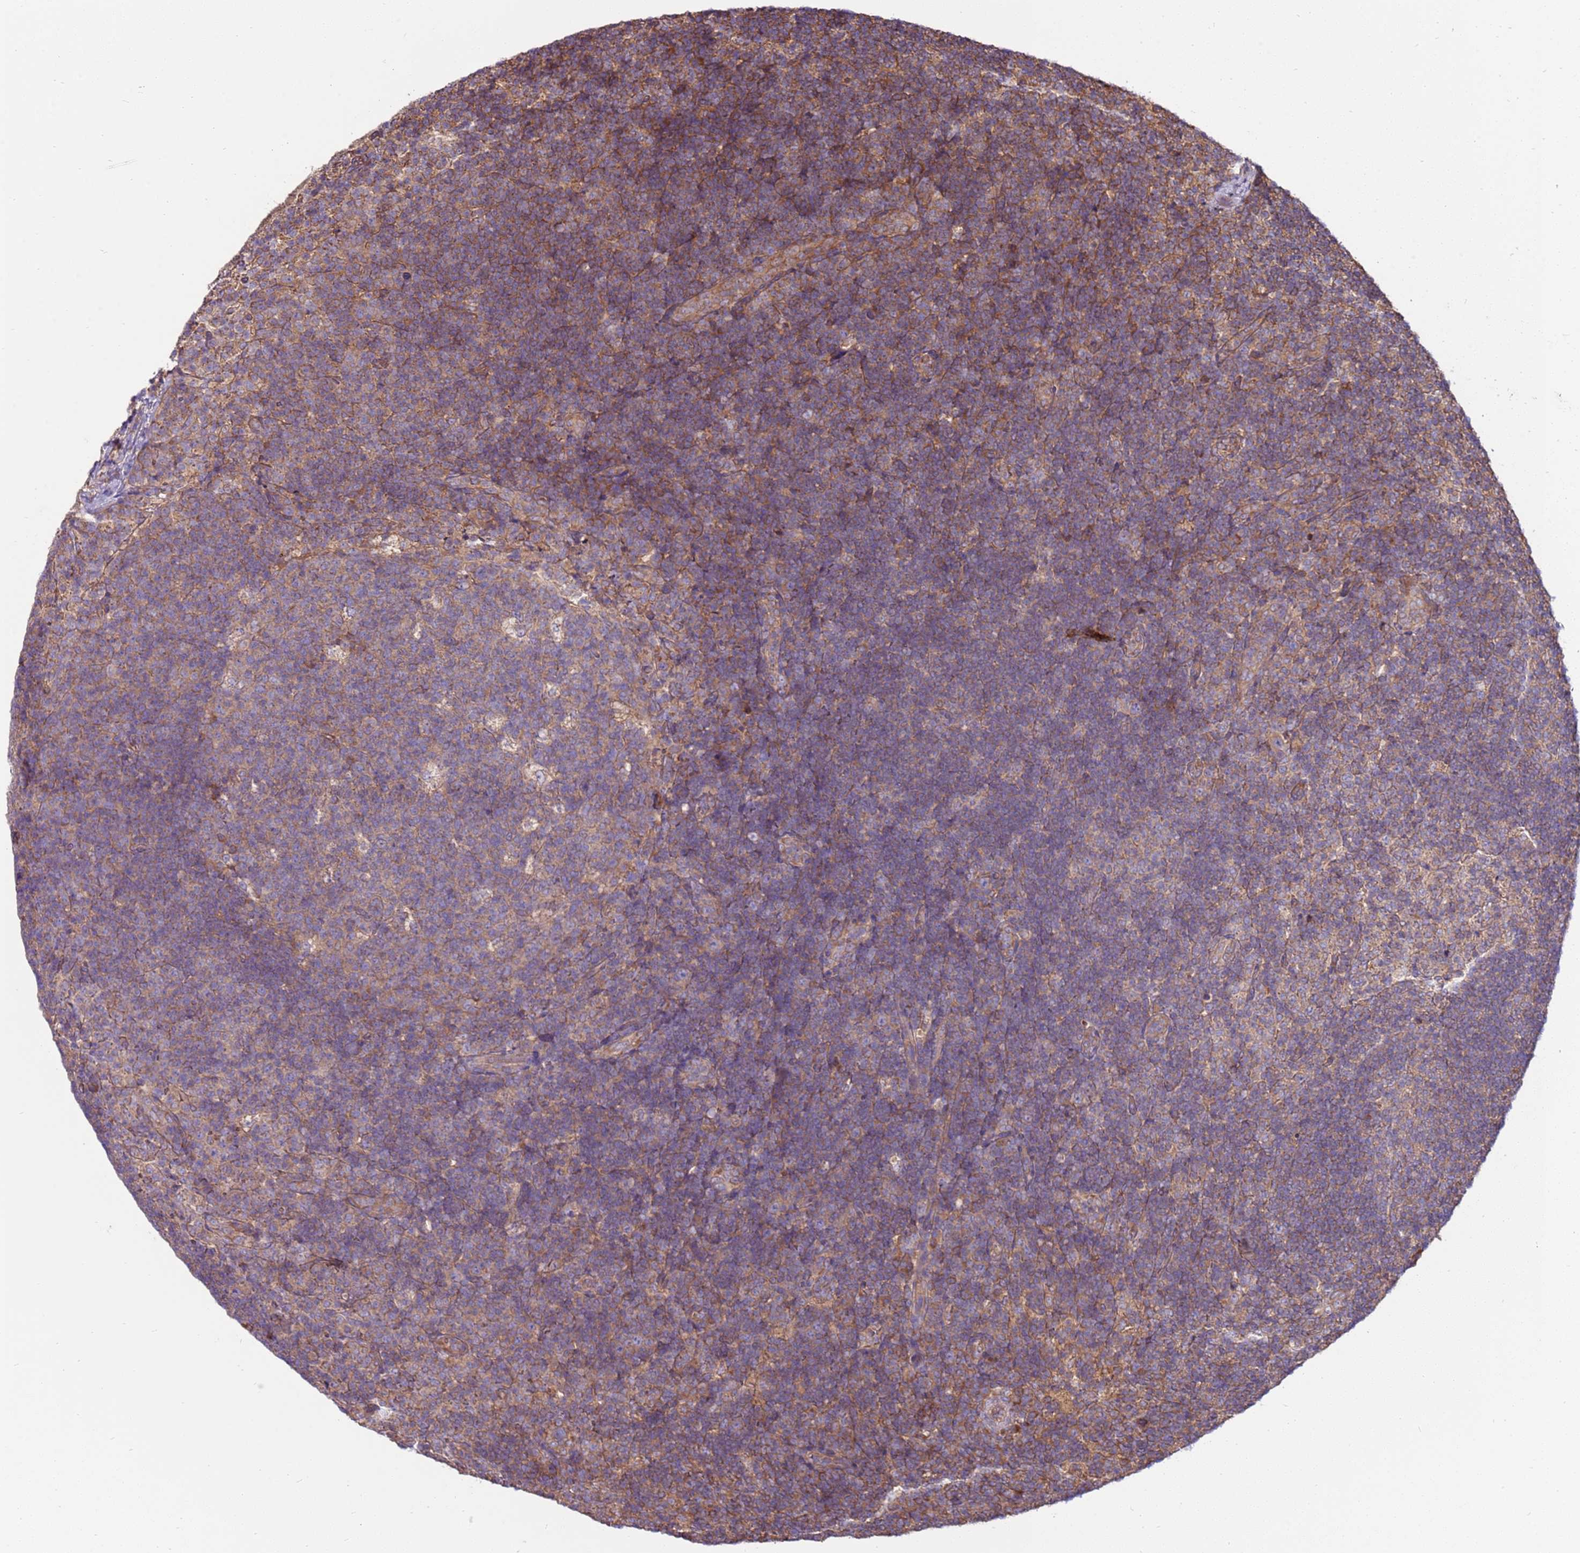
{"staining": {"intensity": "weak", "quantity": "25%-75%", "location": "cytoplasmic/membranous"}, "tissue": "lymph node", "cell_type": "Germinal center cells", "image_type": "normal", "snomed": [{"axis": "morphology", "description": "Normal tissue, NOS"}, {"axis": "topography", "description": "Lymph node"}], "caption": "A micrograph of human lymph node stained for a protein reveals weak cytoplasmic/membranous brown staining in germinal center cells. The staining was performed using DAB to visualize the protein expression in brown, while the nuclei were stained in blue with hematoxylin (Magnification: 20x).", "gene": "SLC44A5", "patient": {"sex": "female", "age": 31}}